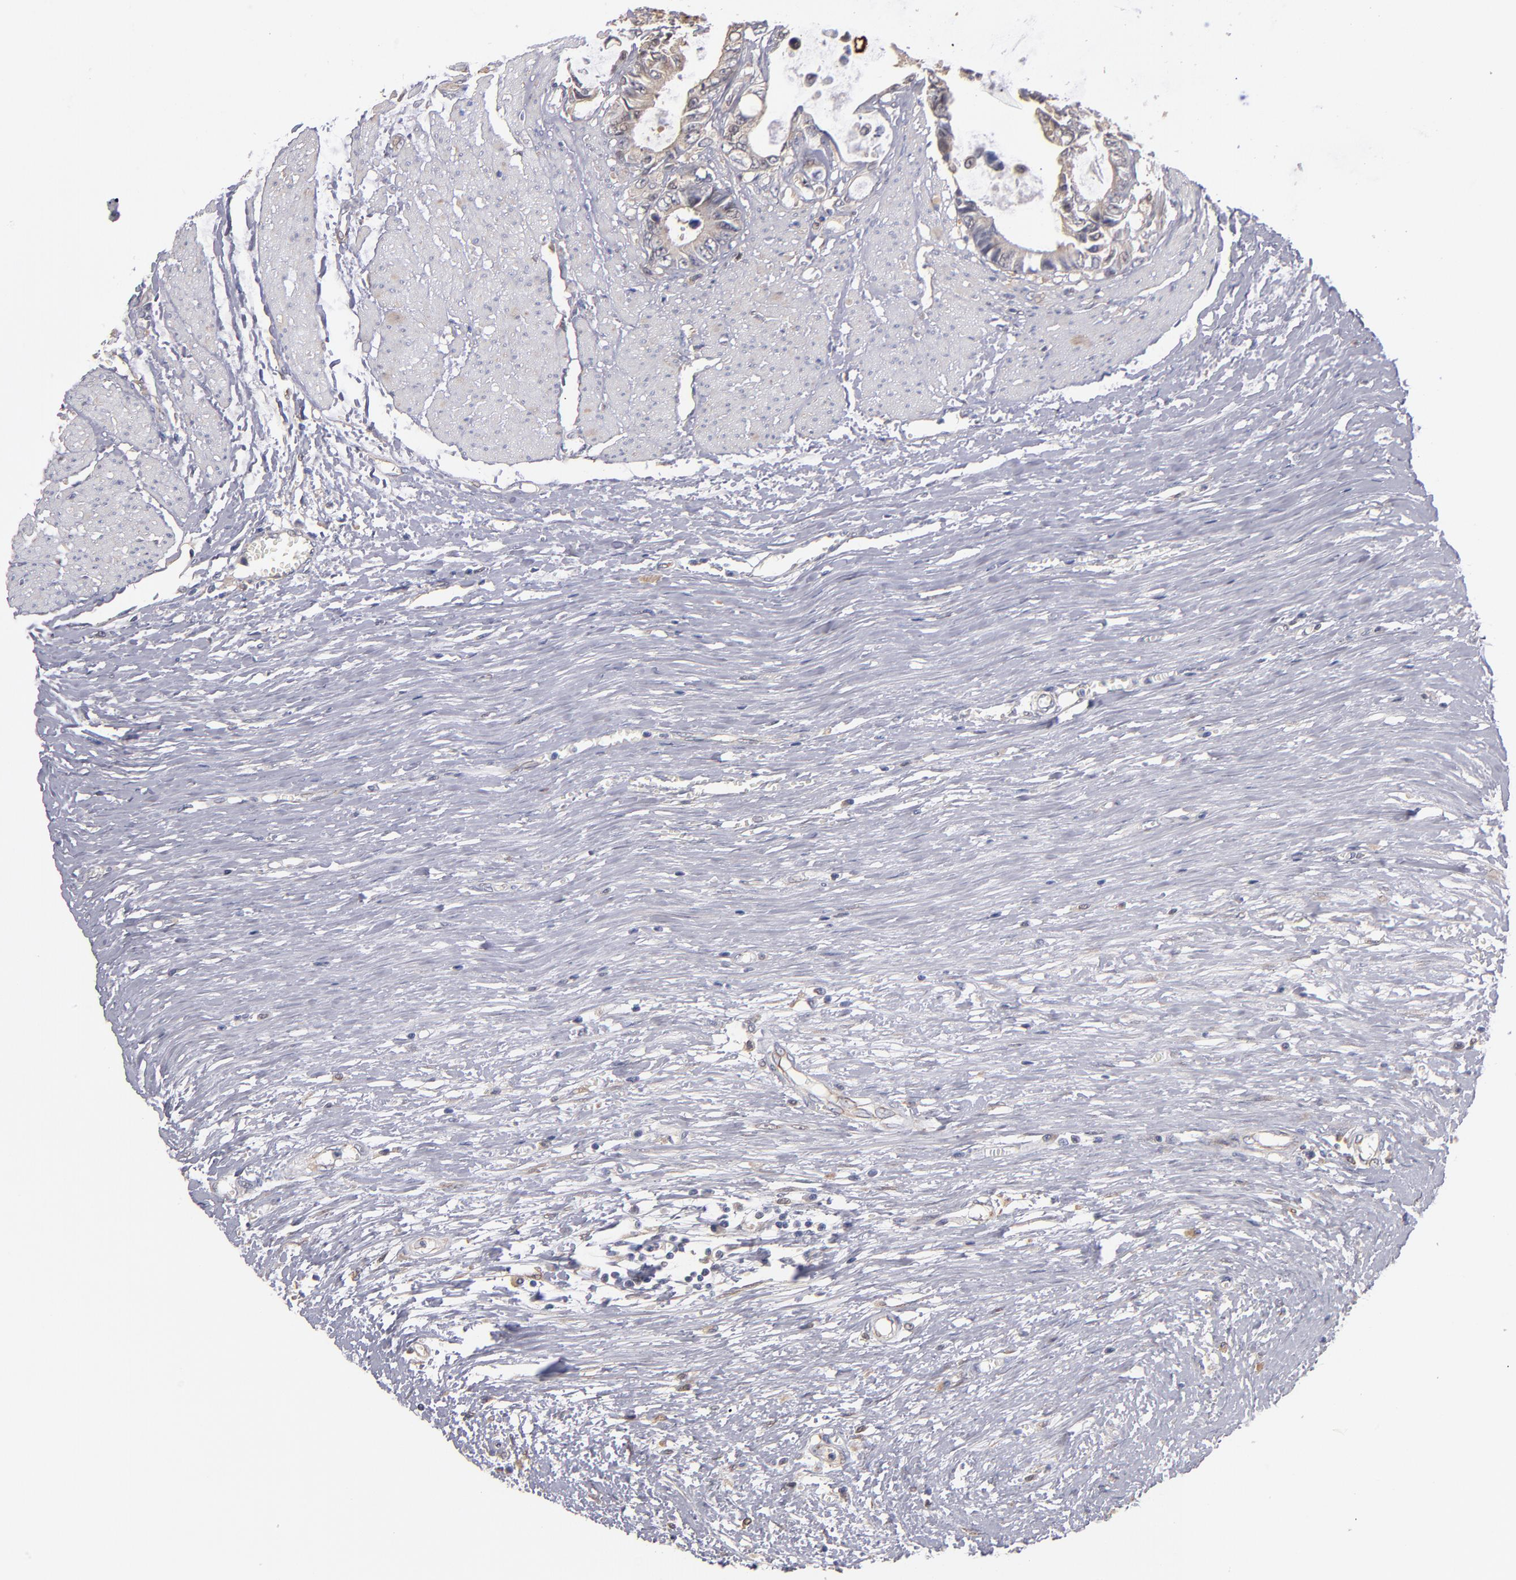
{"staining": {"intensity": "weak", "quantity": ">75%", "location": "cytoplasmic/membranous"}, "tissue": "colorectal cancer", "cell_type": "Tumor cells", "image_type": "cancer", "snomed": [{"axis": "morphology", "description": "Adenocarcinoma, NOS"}, {"axis": "topography", "description": "Rectum"}], "caption": "Immunohistochemical staining of colorectal adenocarcinoma displays low levels of weak cytoplasmic/membranous protein positivity in about >75% of tumor cells.", "gene": "GMFG", "patient": {"sex": "female", "age": 98}}